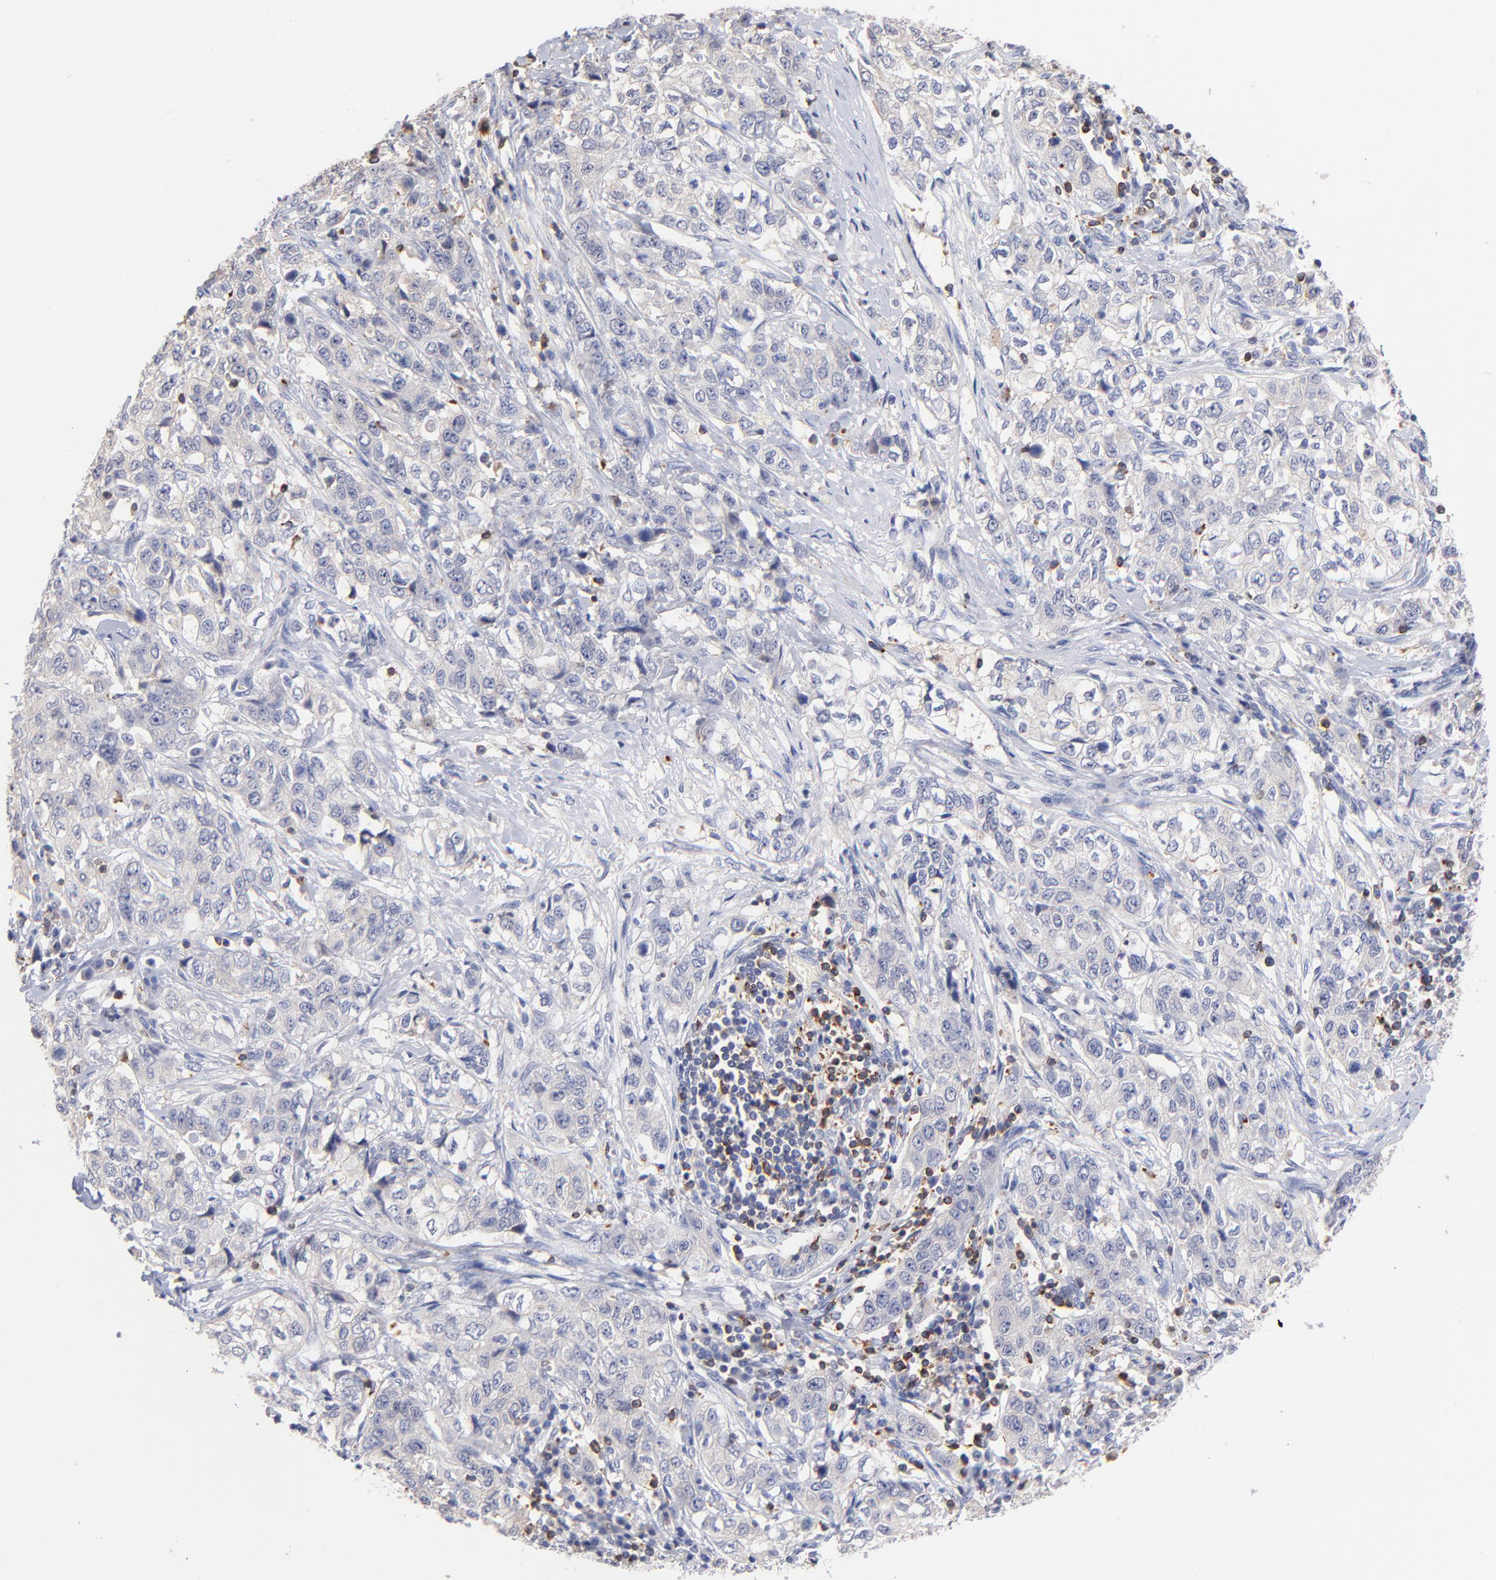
{"staining": {"intensity": "negative", "quantity": "none", "location": "none"}, "tissue": "stomach cancer", "cell_type": "Tumor cells", "image_type": "cancer", "snomed": [{"axis": "morphology", "description": "Adenocarcinoma, NOS"}, {"axis": "topography", "description": "Stomach"}], "caption": "Tumor cells are negative for brown protein staining in stomach cancer.", "gene": "KREMEN2", "patient": {"sex": "male", "age": 48}}